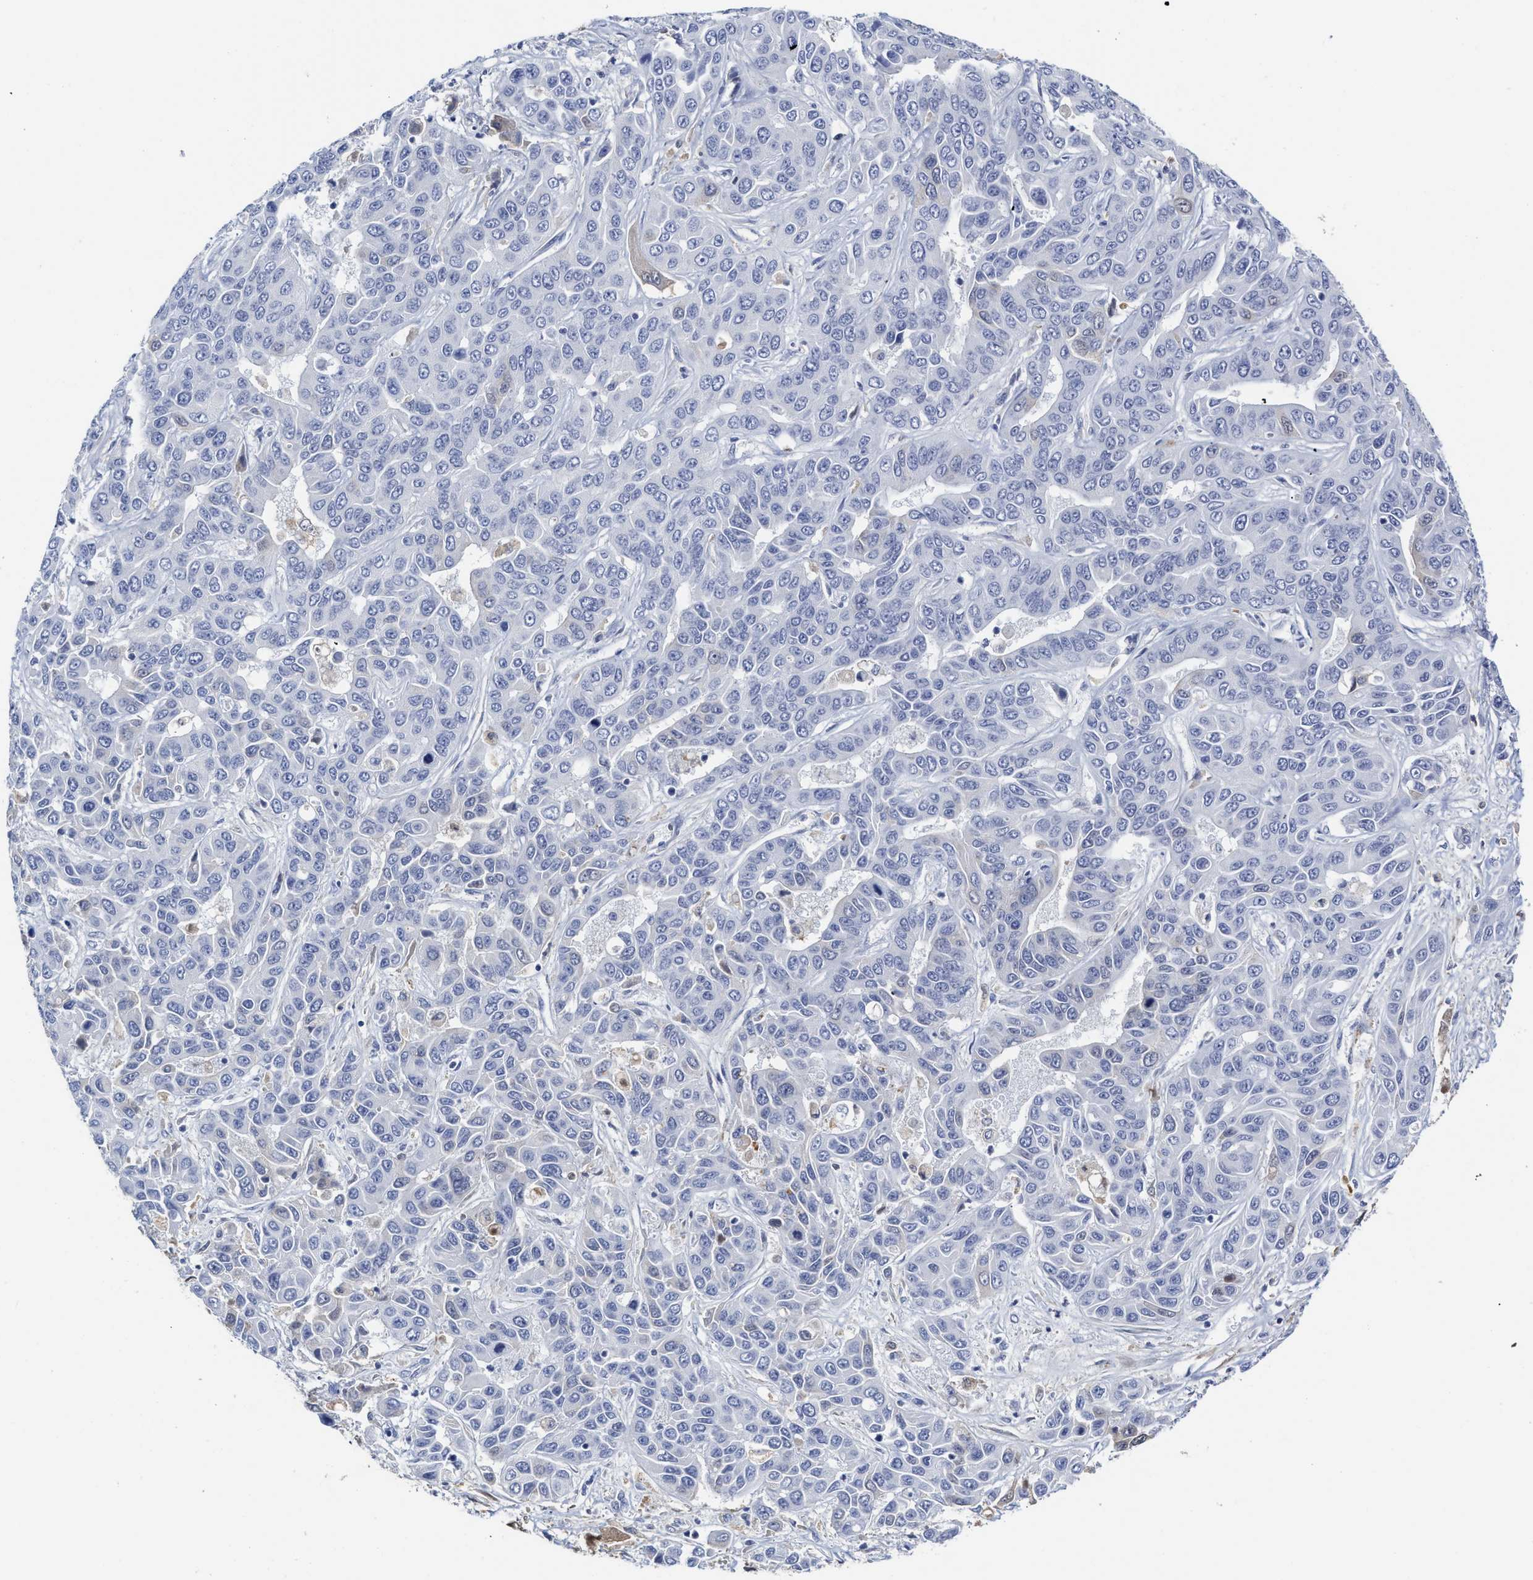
{"staining": {"intensity": "negative", "quantity": "none", "location": "none"}, "tissue": "liver cancer", "cell_type": "Tumor cells", "image_type": "cancer", "snomed": [{"axis": "morphology", "description": "Cholangiocarcinoma"}, {"axis": "topography", "description": "Liver"}], "caption": "Immunohistochemical staining of liver cholangiocarcinoma demonstrates no significant staining in tumor cells.", "gene": "C2", "patient": {"sex": "female", "age": 52}}